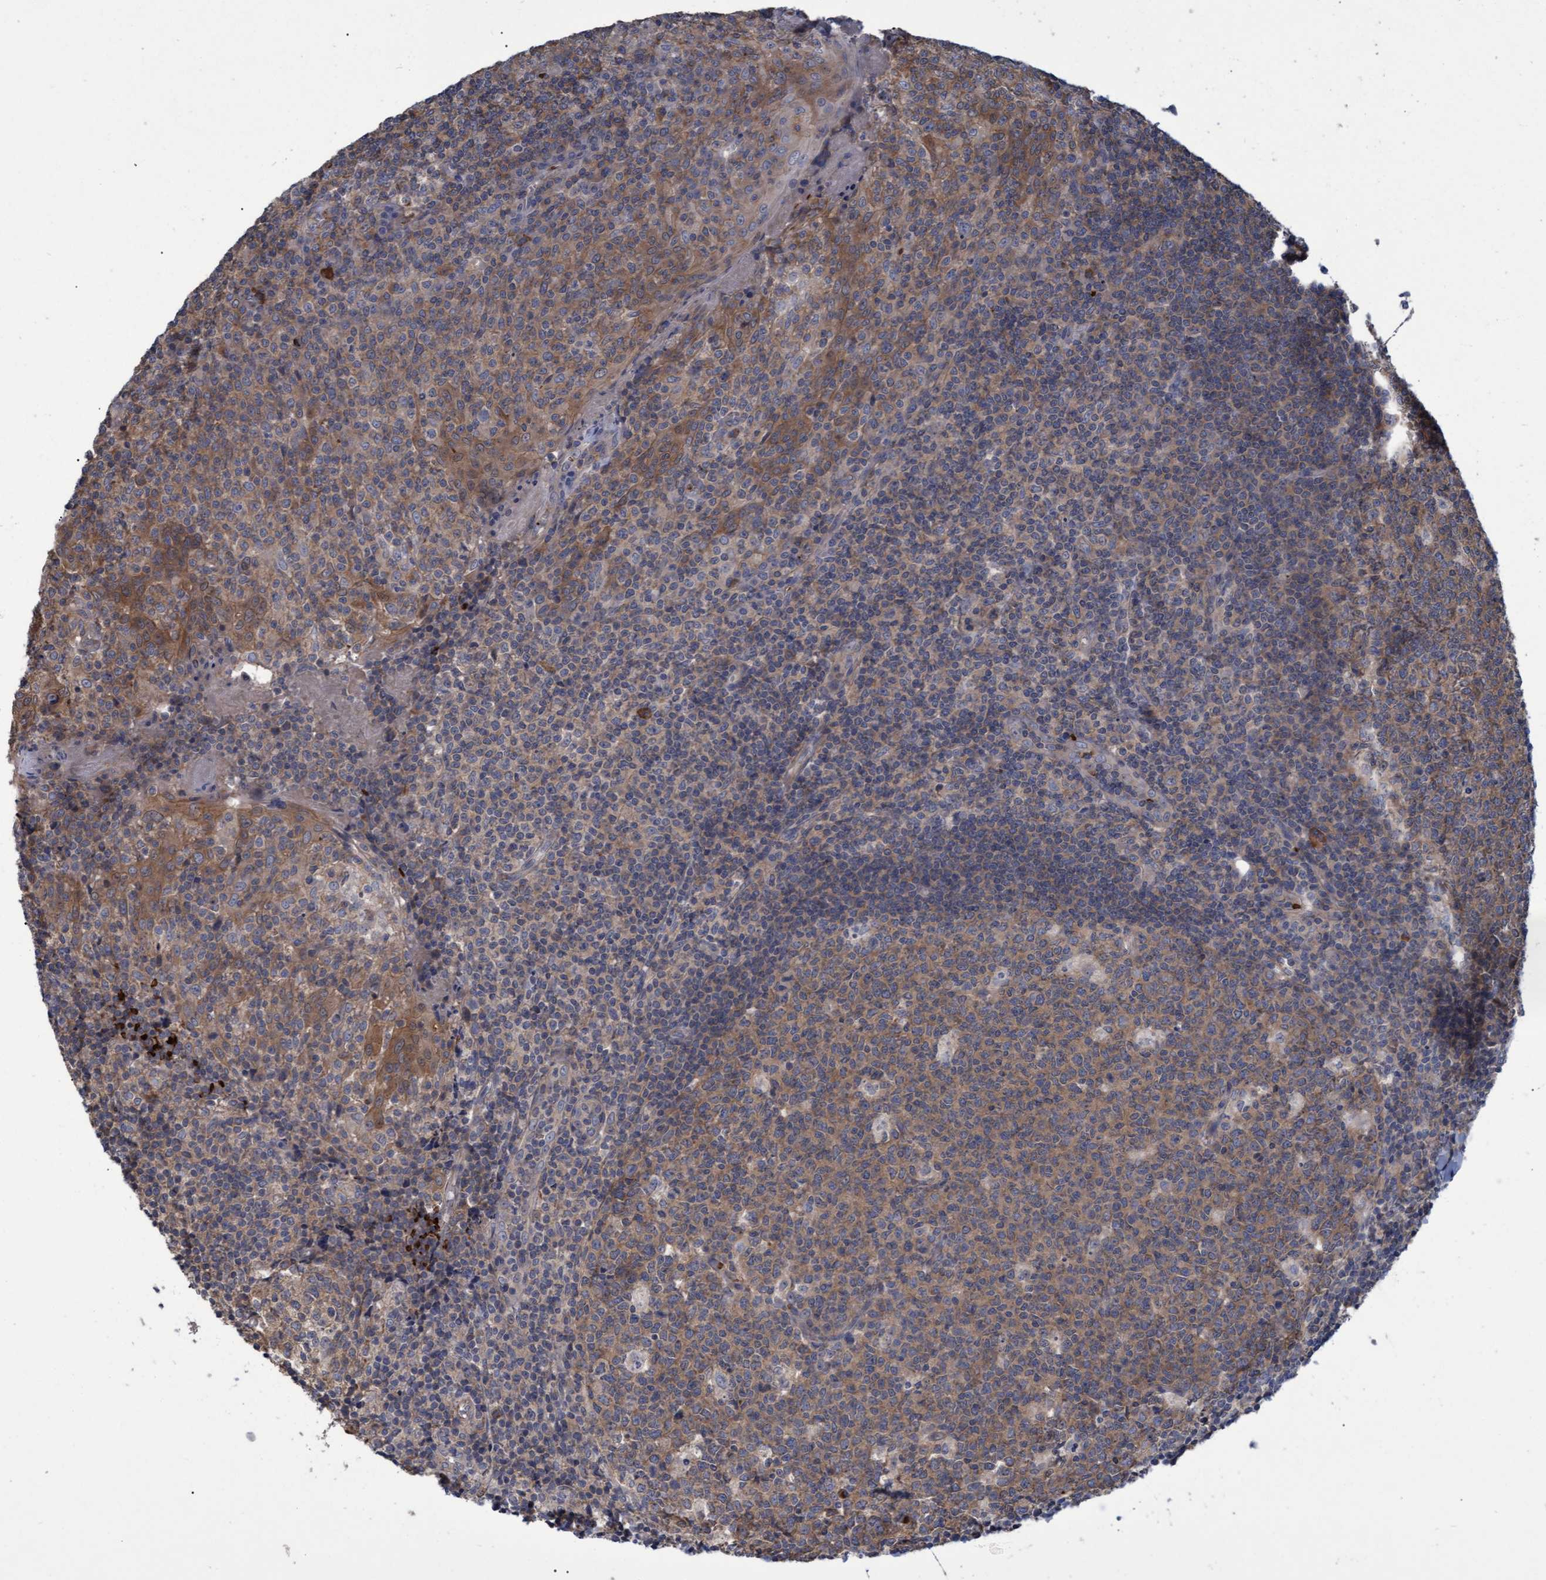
{"staining": {"intensity": "weak", "quantity": ">75%", "location": "cytoplasmic/membranous"}, "tissue": "tonsil", "cell_type": "Germinal center cells", "image_type": "normal", "snomed": [{"axis": "morphology", "description": "Normal tissue, NOS"}, {"axis": "topography", "description": "Tonsil"}], "caption": "Immunohistochemical staining of normal human tonsil displays low levels of weak cytoplasmic/membranous positivity in about >75% of germinal center cells.", "gene": "NAA15", "patient": {"sex": "female", "age": 19}}